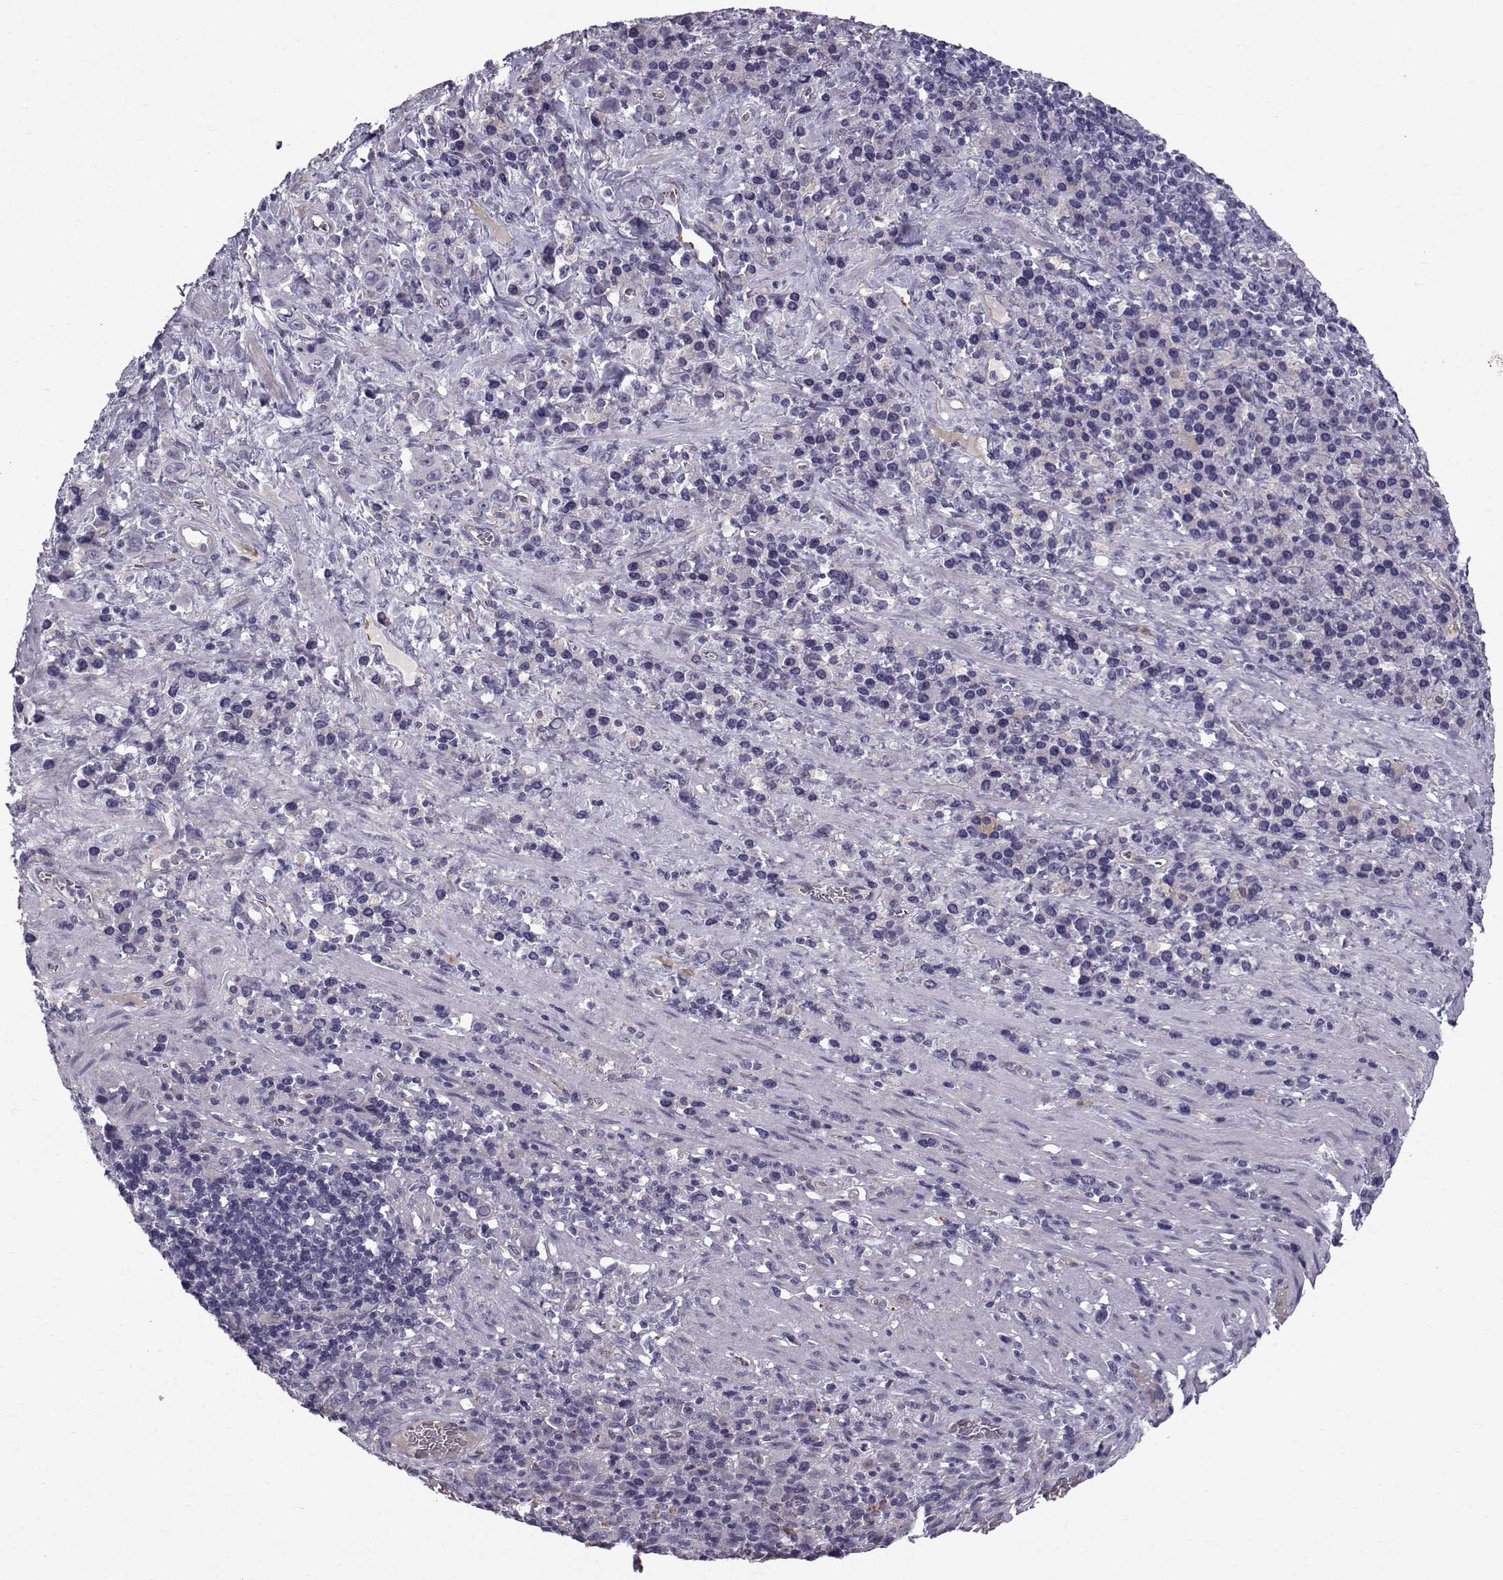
{"staining": {"intensity": "negative", "quantity": "none", "location": "none"}, "tissue": "stomach cancer", "cell_type": "Tumor cells", "image_type": "cancer", "snomed": [{"axis": "morphology", "description": "Adenocarcinoma, NOS"}, {"axis": "topography", "description": "Stomach, upper"}], "caption": "High magnification brightfield microscopy of stomach cancer stained with DAB (3,3'-diaminobenzidine) (brown) and counterstained with hematoxylin (blue): tumor cells show no significant positivity. (DAB (3,3'-diaminobenzidine) immunohistochemistry with hematoxylin counter stain).", "gene": "CALCR", "patient": {"sex": "male", "age": 75}}